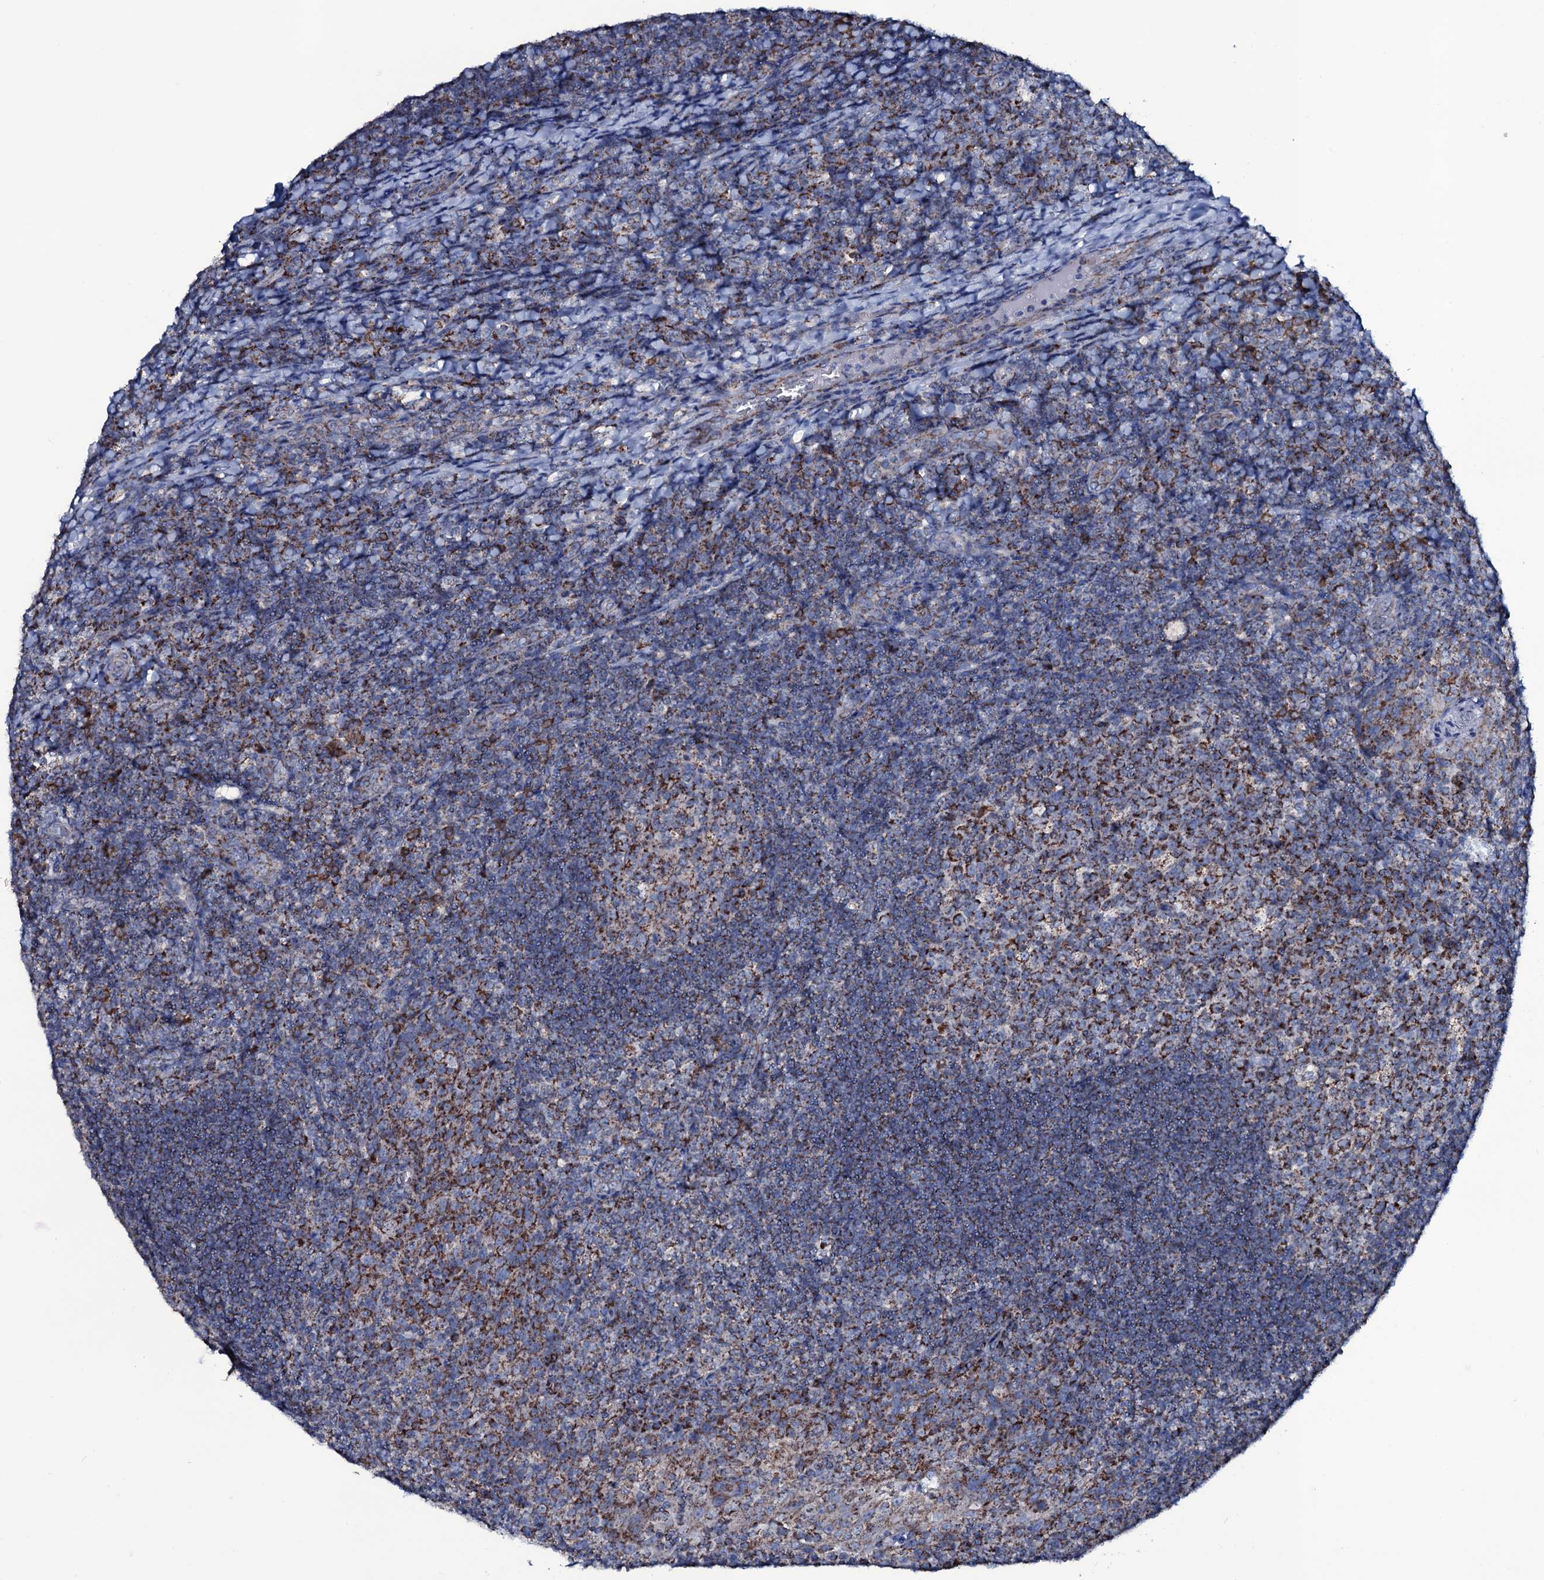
{"staining": {"intensity": "strong", "quantity": "25%-75%", "location": "cytoplasmic/membranous"}, "tissue": "tonsil", "cell_type": "Germinal center cells", "image_type": "normal", "snomed": [{"axis": "morphology", "description": "Normal tissue, NOS"}, {"axis": "topography", "description": "Tonsil"}], "caption": "Tonsil stained with a brown dye shows strong cytoplasmic/membranous positive expression in about 25%-75% of germinal center cells.", "gene": "MRPS35", "patient": {"sex": "male", "age": 17}}